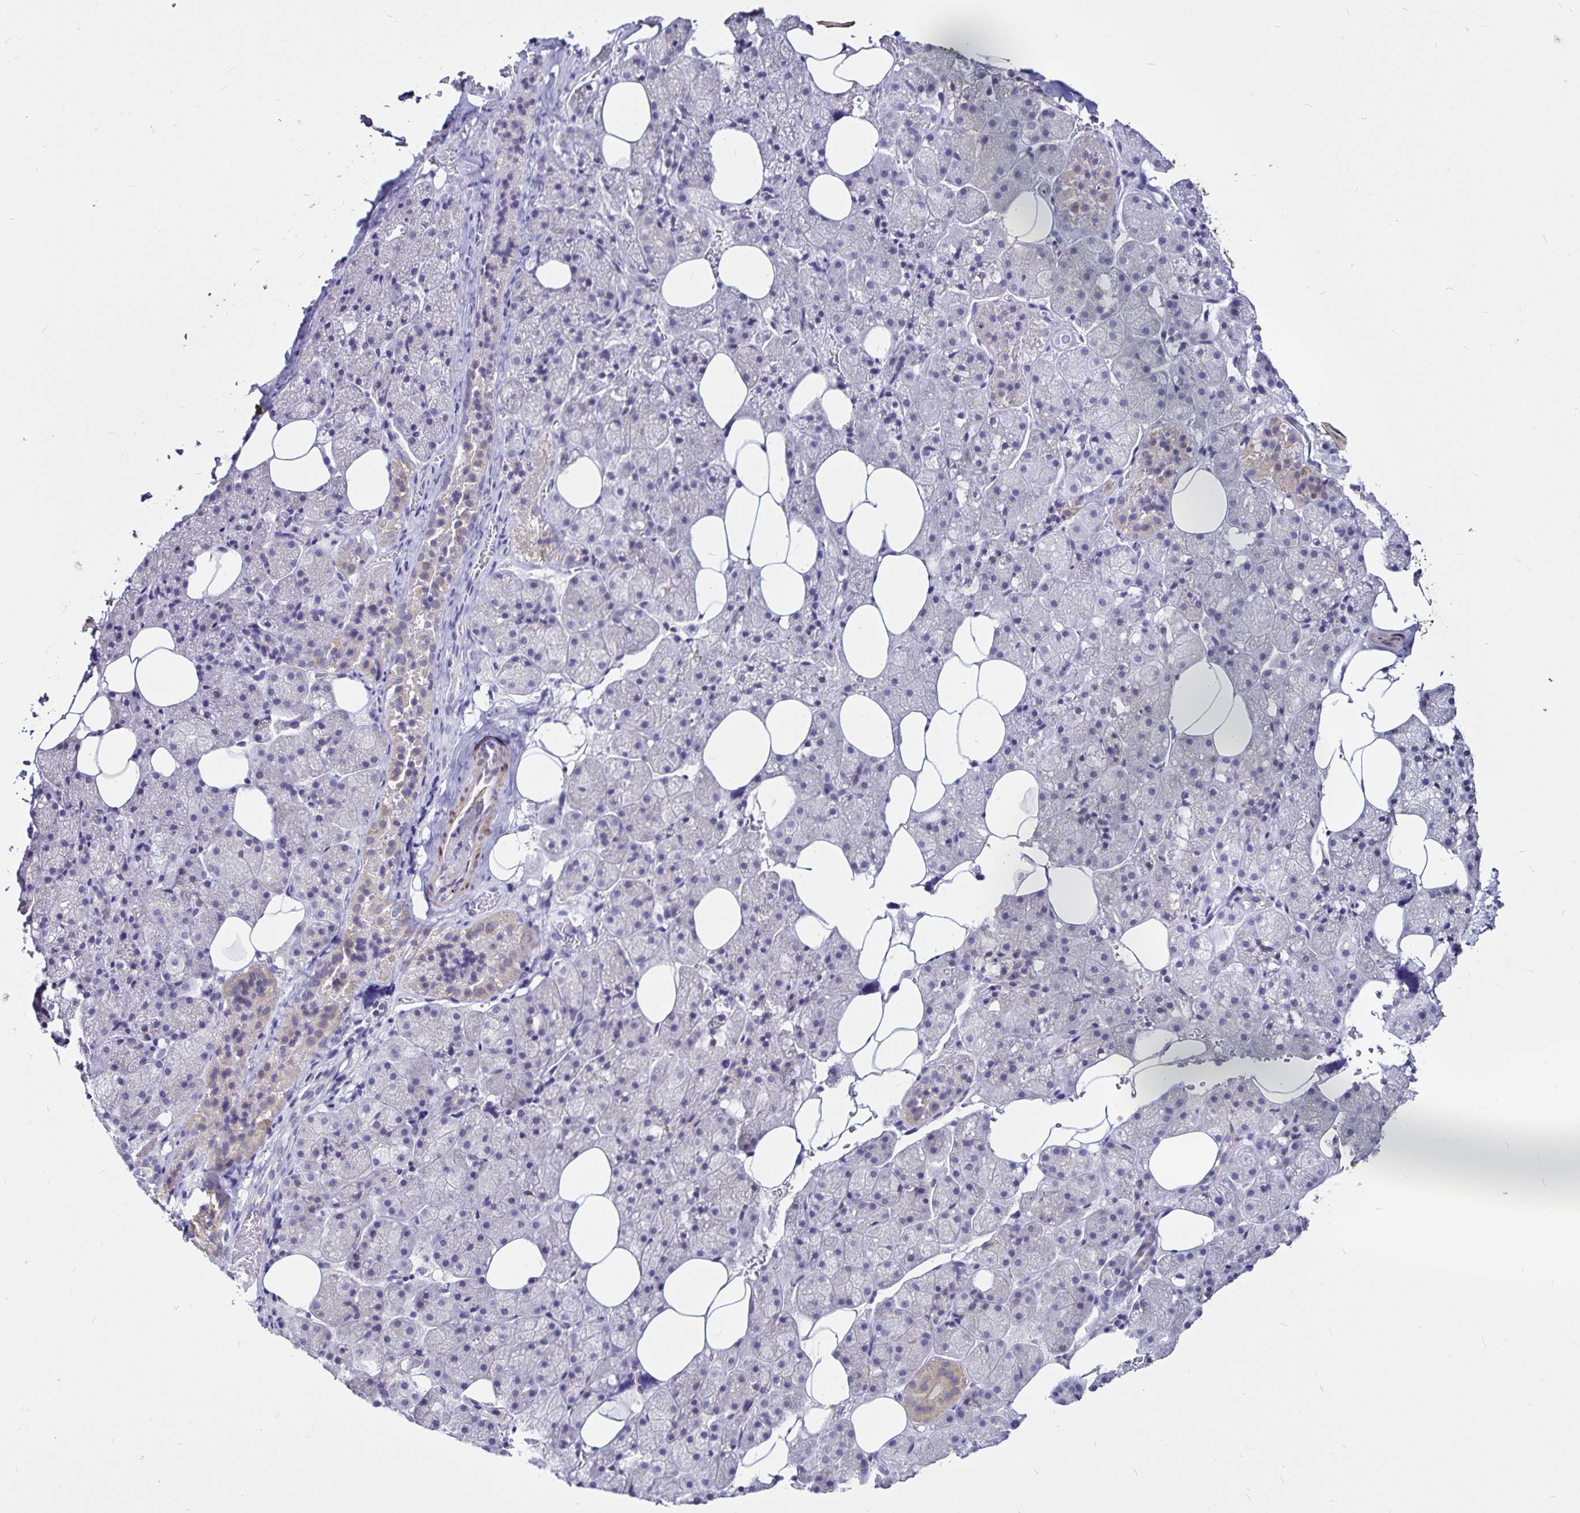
{"staining": {"intensity": "moderate", "quantity": "<25%", "location": "cytoplasmic/membranous"}, "tissue": "salivary gland", "cell_type": "Glandular cells", "image_type": "normal", "snomed": [{"axis": "morphology", "description": "Normal tissue, NOS"}, {"axis": "topography", "description": "Salivary gland"}, {"axis": "topography", "description": "Peripheral nerve tissue"}], "caption": "Protein staining displays moderate cytoplasmic/membranous staining in about <25% of glandular cells in unremarkable salivary gland. (brown staining indicates protein expression, while blue staining denotes nuclei).", "gene": "PGAM2", "patient": {"sex": "male", "age": 38}}